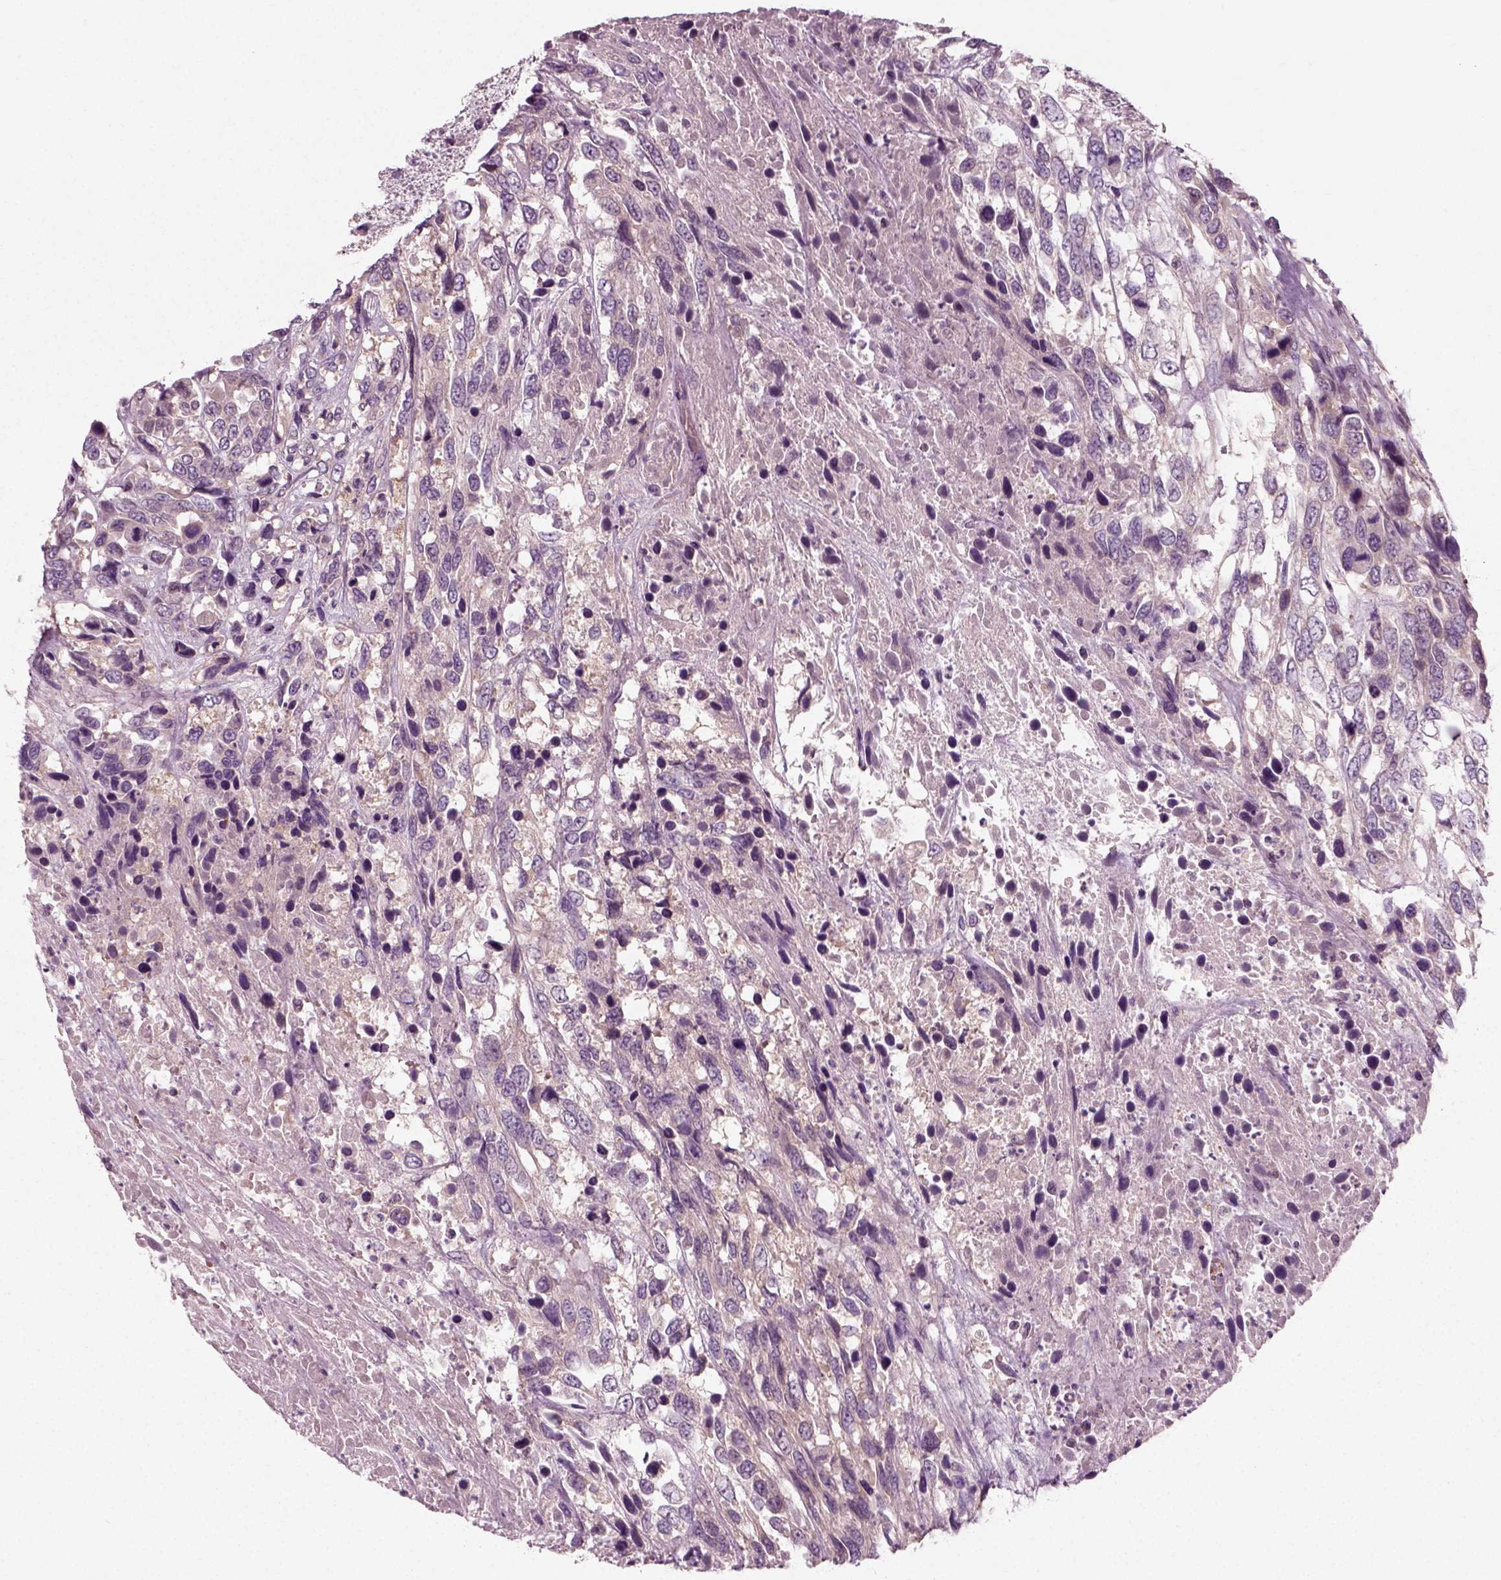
{"staining": {"intensity": "weak", "quantity": "<25%", "location": "cytoplasmic/membranous"}, "tissue": "urothelial cancer", "cell_type": "Tumor cells", "image_type": "cancer", "snomed": [{"axis": "morphology", "description": "Urothelial carcinoma, High grade"}, {"axis": "topography", "description": "Urinary bladder"}], "caption": "The photomicrograph displays no significant expression in tumor cells of urothelial cancer.", "gene": "RND2", "patient": {"sex": "female", "age": 70}}